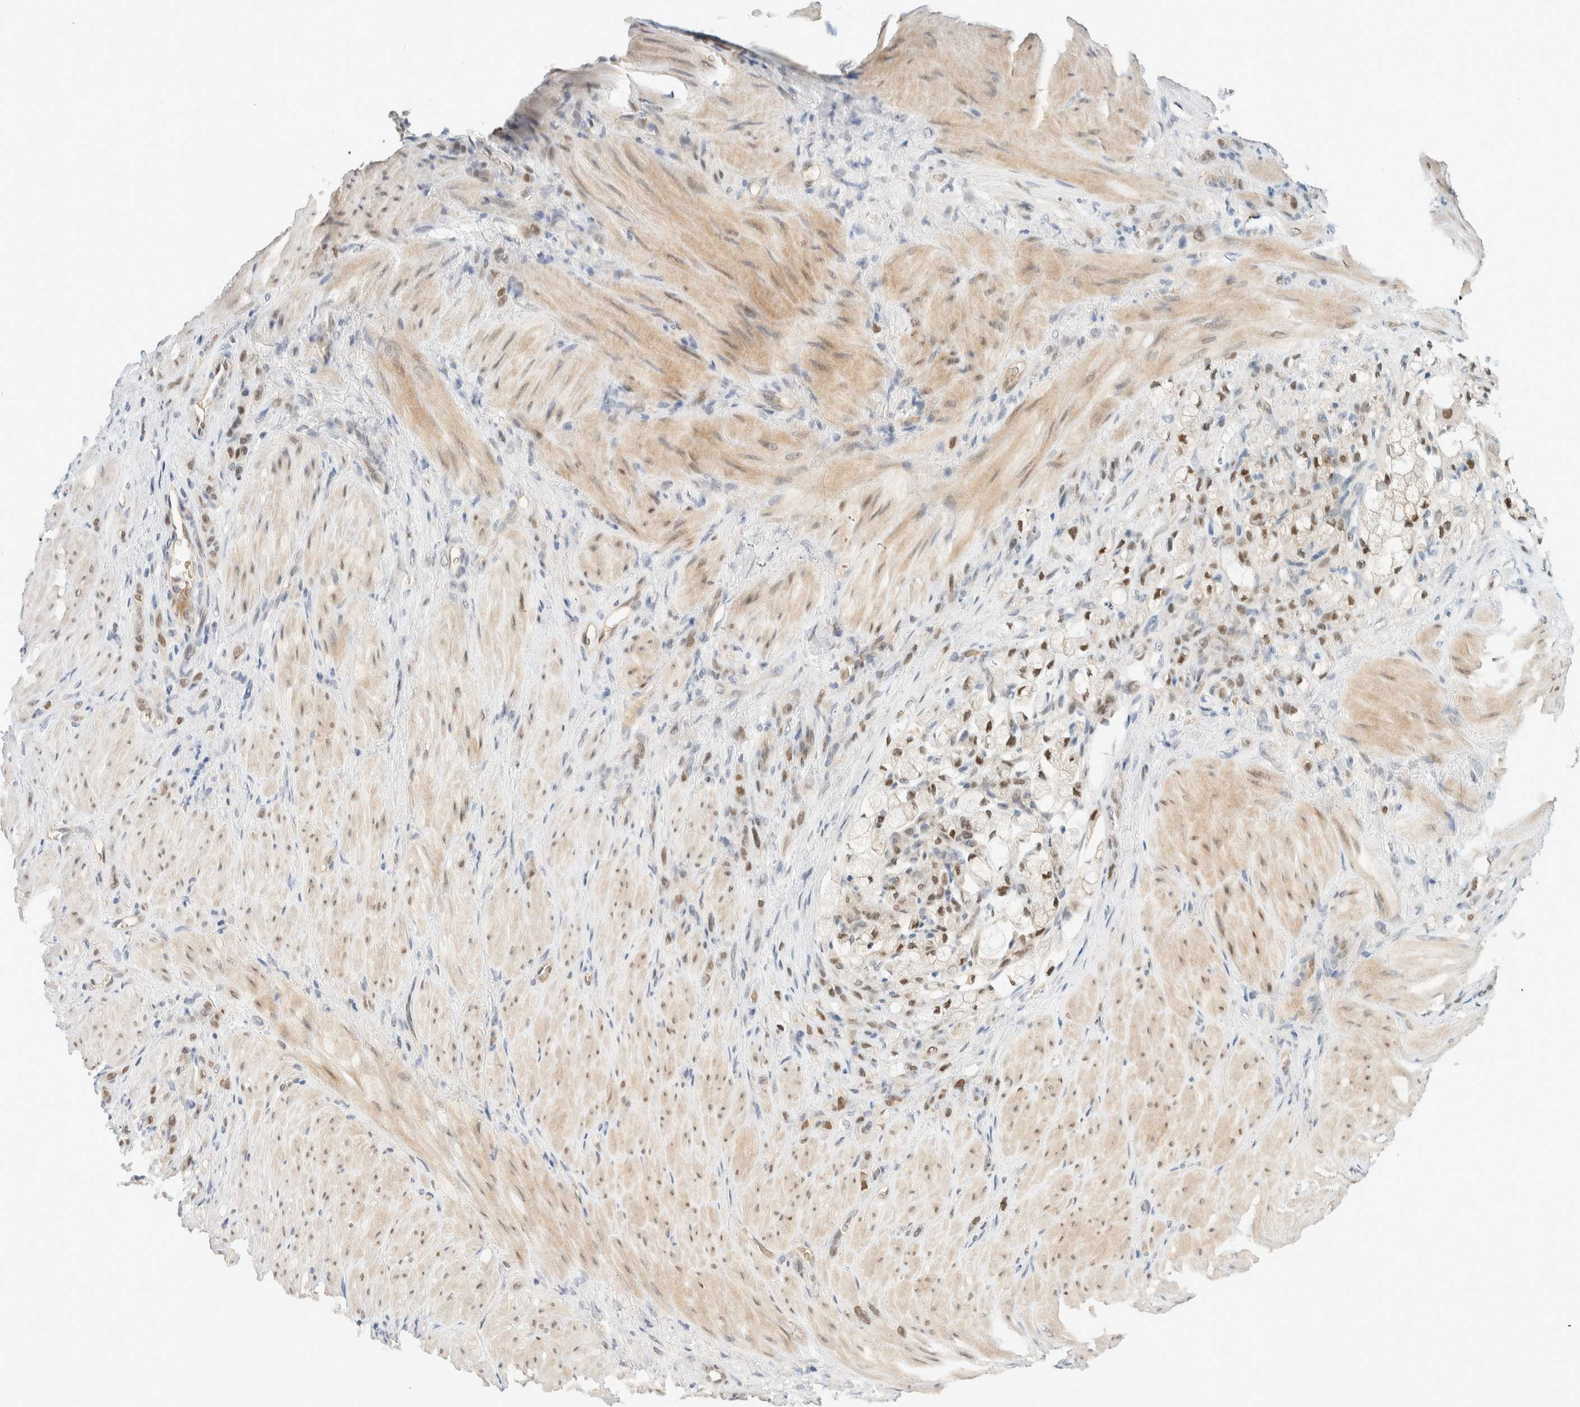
{"staining": {"intensity": "weak", "quantity": ">75%", "location": "nuclear"}, "tissue": "stomach cancer", "cell_type": "Tumor cells", "image_type": "cancer", "snomed": [{"axis": "morphology", "description": "Normal tissue, NOS"}, {"axis": "morphology", "description": "Adenocarcinoma, NOS"}, {"axis": "topography", "description": "Stomach"}], "caption": "Immunohistochemistry (IHC) histopathology image of neoplastic tissue: human stomach adenocarcinoma stained using immunohistochemistry (IHC) shows low levels of weak protein expression localized specifically in the nuclear of tumor cells, appearing as a nuclear brown color.", "gene": "TSTD2", "patient": {"sex": "male", "age": 82}}